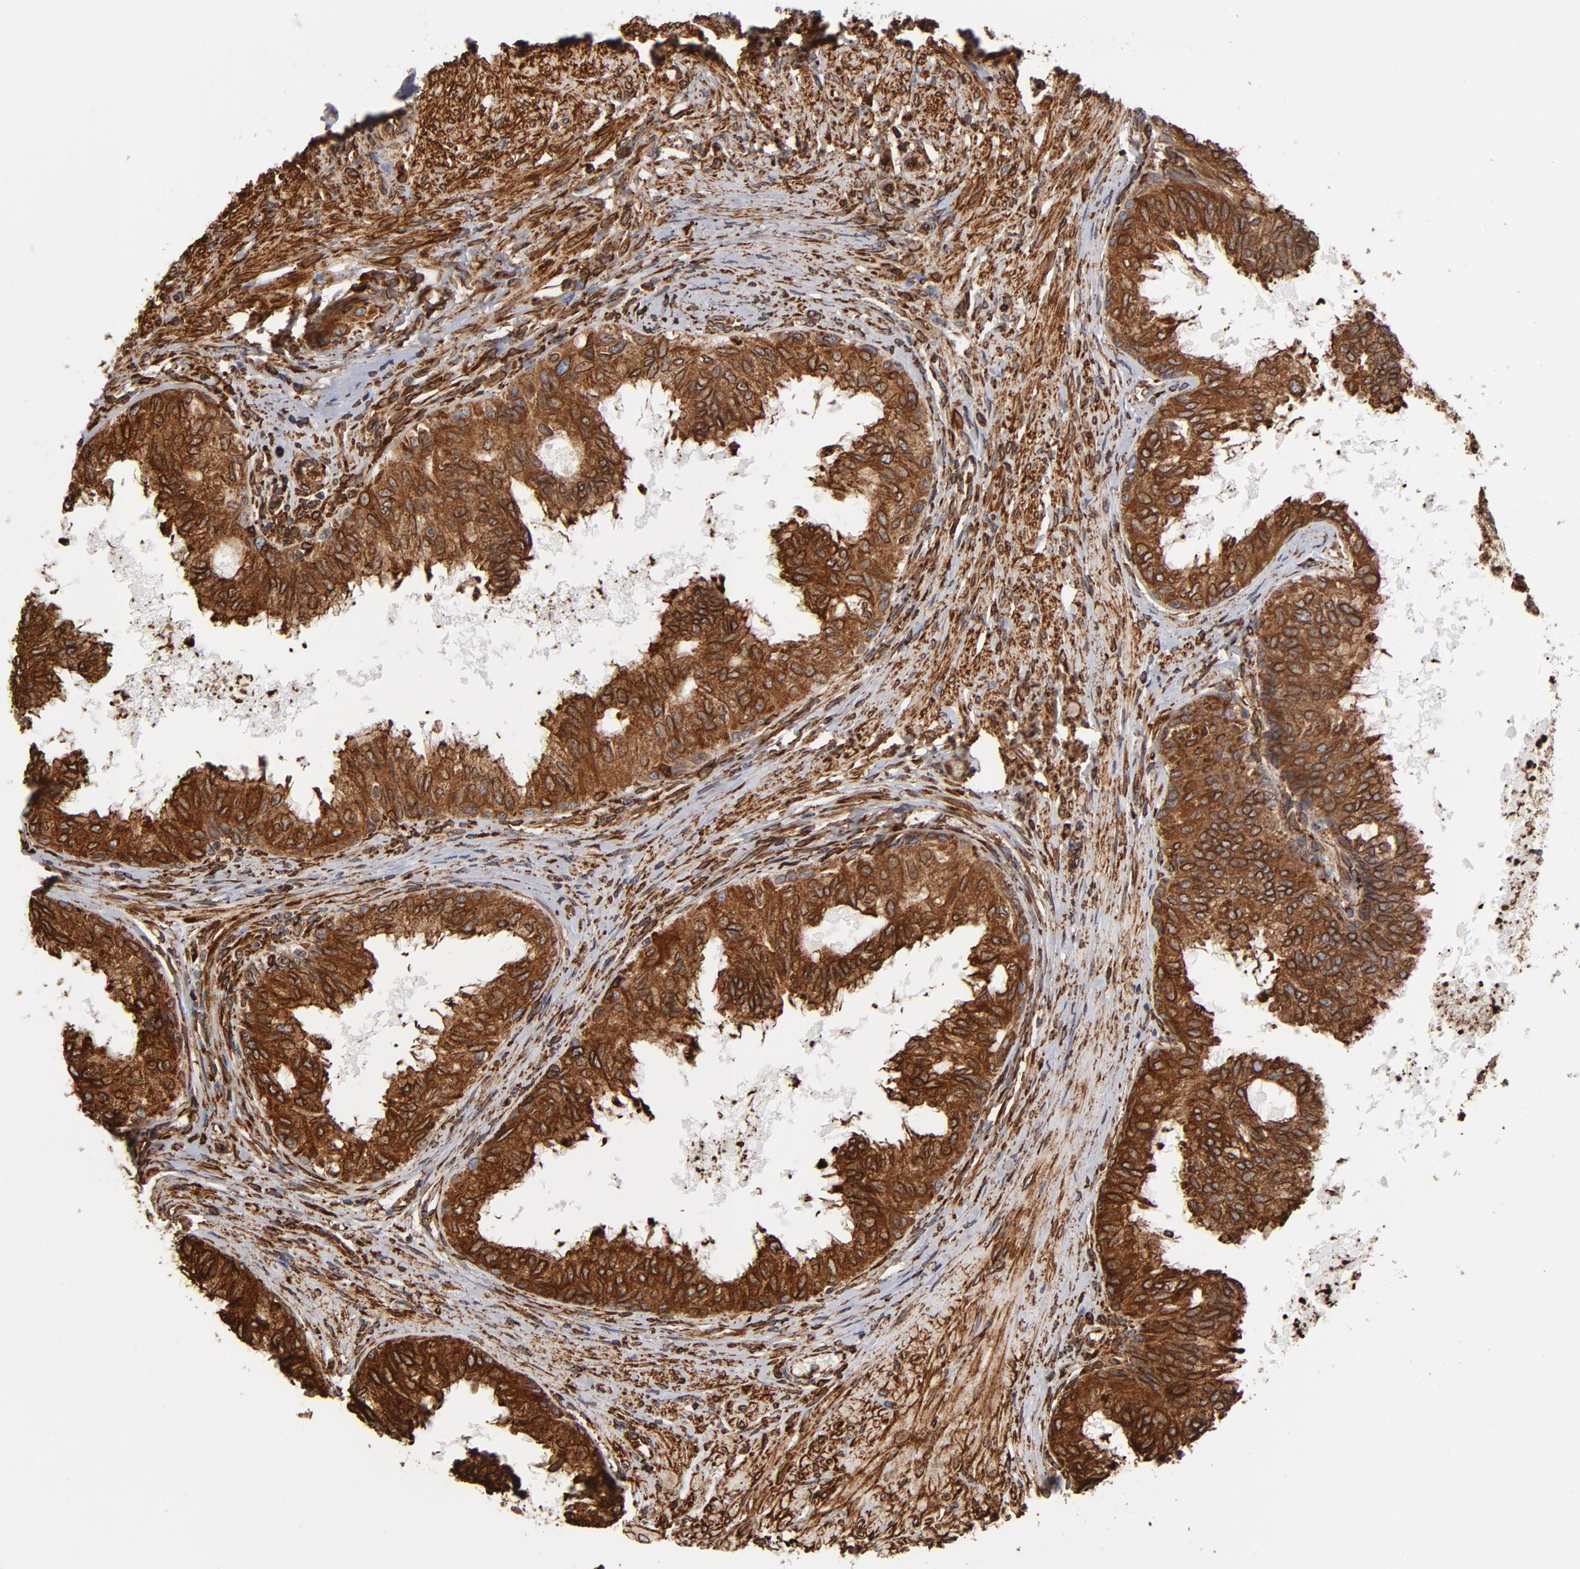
{"staining": {"intensity": "strong", "quantity": ">75%", "location": "cytoplasmic/membranous"}, "tissue": "prostate", "cell_type": "Glandular cells", "image_type": "normal", "snomed": [{"axis": "morphology", "description": "Normal tissue, NOS"}, {"axis": "topography", "description": "Prostate"}, {"axis": "topography", "description": "Seminal veicle"}], "caption": "DAB (3,3'-diaminobenzidine) immunohistochemical staining of benign human prostate displays strong cytoplasmic/membranous protein staining in about >75% of glandular cells. The staining was performed using DAB to visualize the protein expression in brown, while the nuclei were stained in blue with hematoxylin (Magnification: 20x).", "gene": "CANX", "patient": {"sex": "male", "age": 60}}